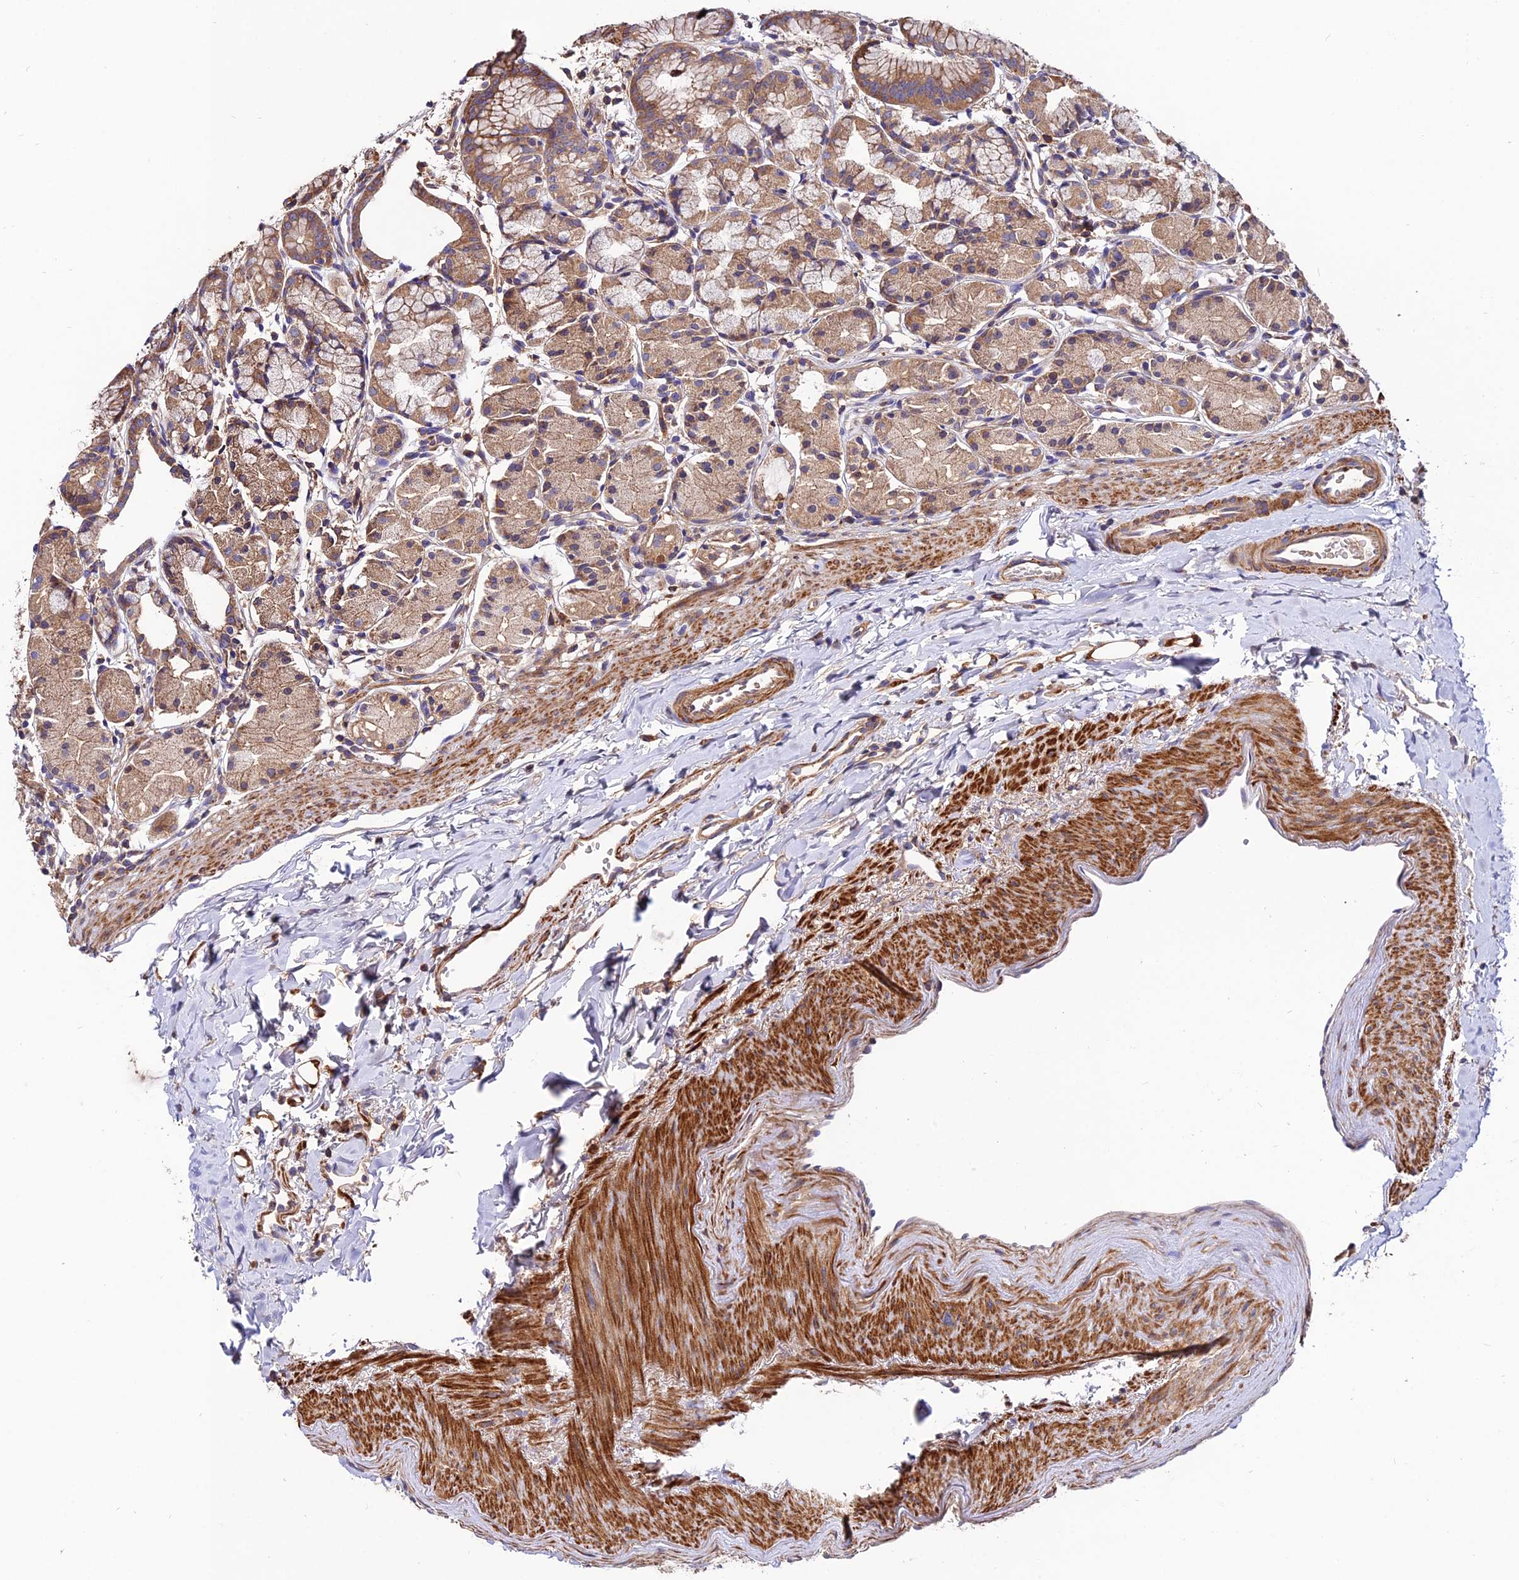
{"staining": {"intensity": "moderate", "quantity": ">75%", "location": "cytoplasmic/membranous"}, "tissue": "stomach", "cell_type": "Glandular cells", "image_type": "normal", "snomed": [{"axis": "morphology", "description": "Normal tissue, NOS"}, {"axis": "topography", "description": "Stomach, upper"}], "caption": "IHC histopathology image of benign human stomach stained for a protein (brown), which exhibits medium levels of moderate cytoplasmic/membranous positivity in about >75% of glandular cells.", "gene": "PYM1", "patient": {"sex": "male", "age": 47}}